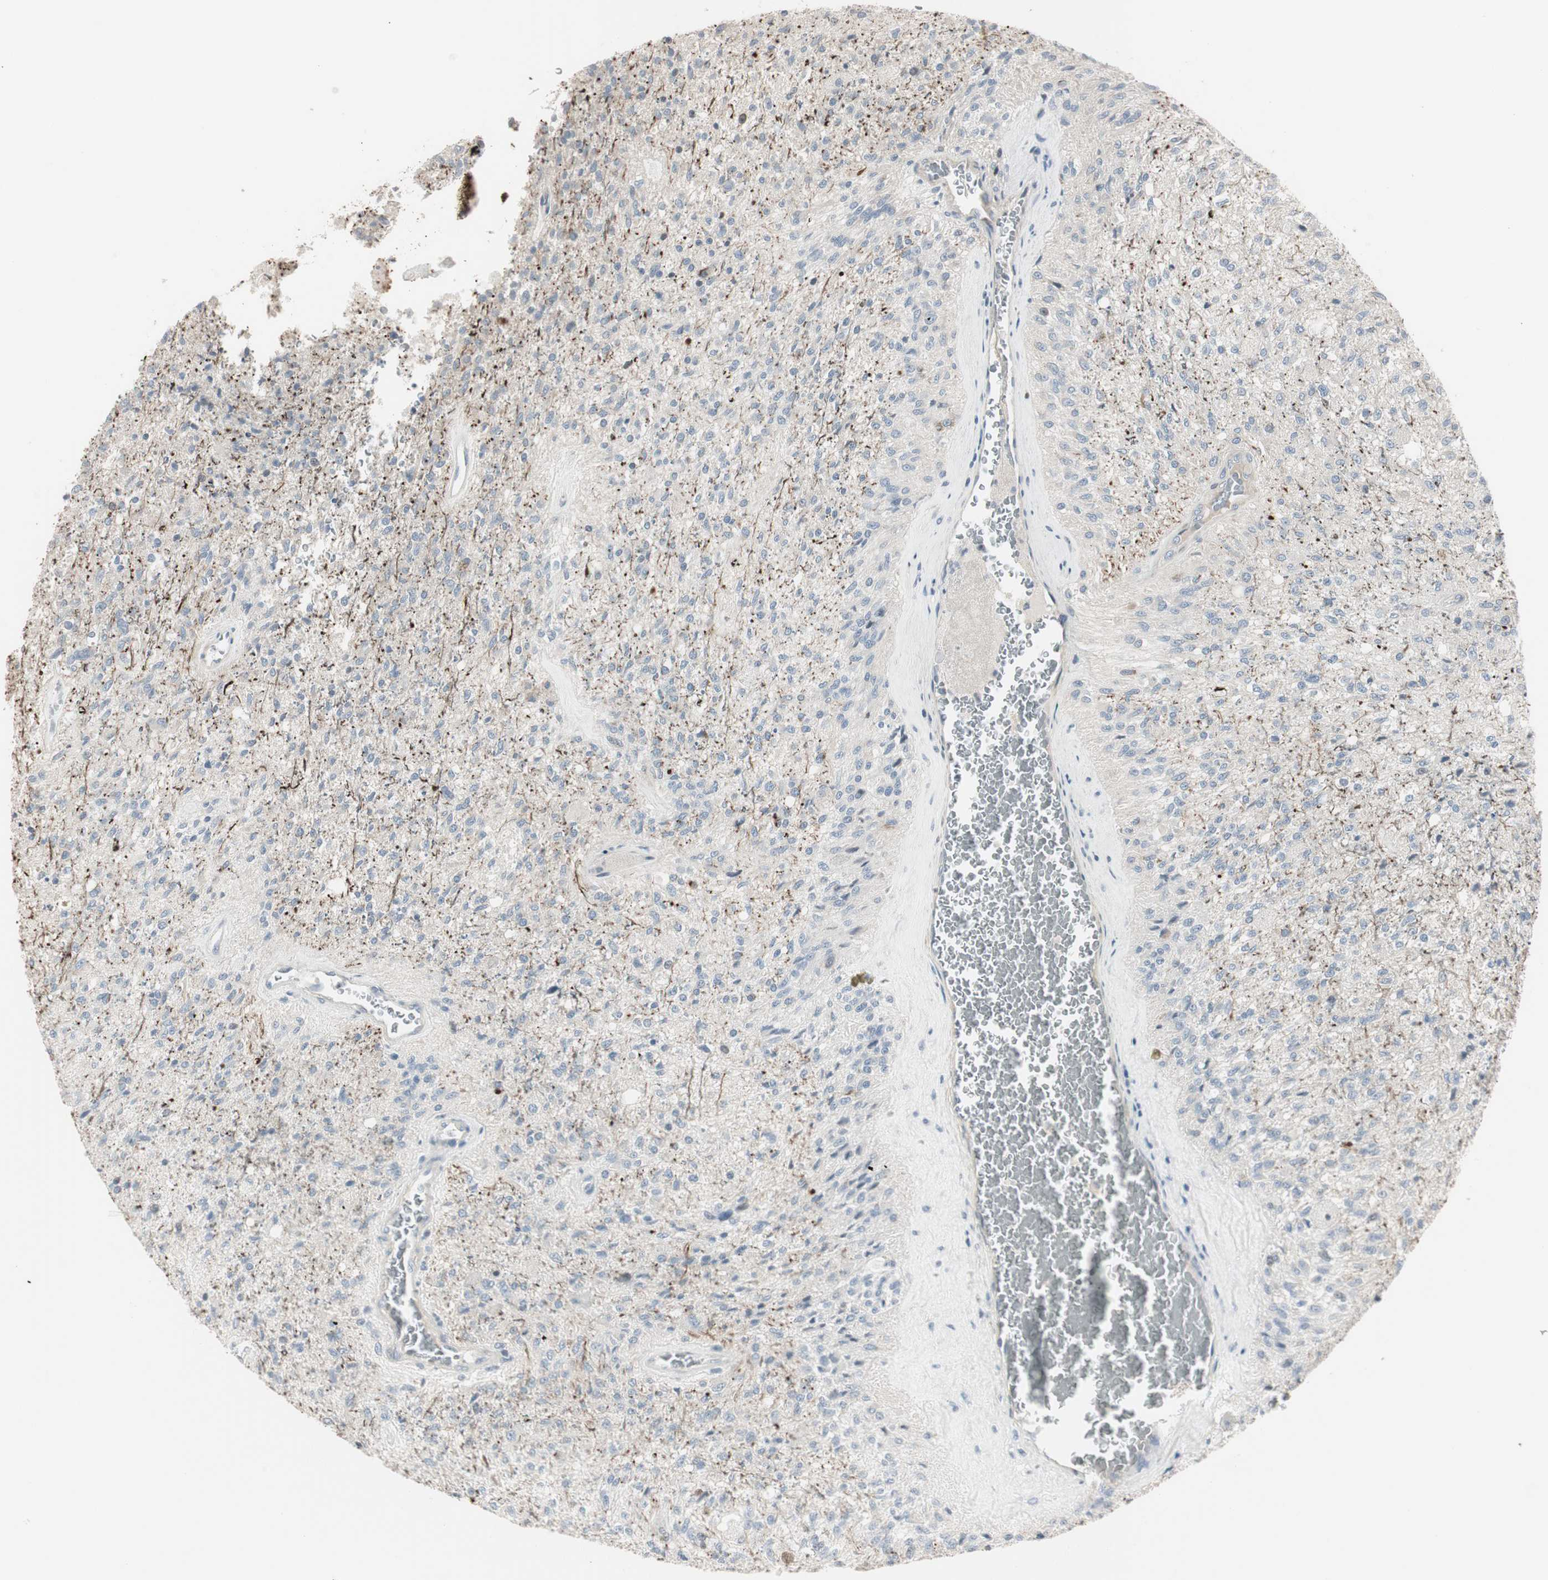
{"staining": {"intensity": "negative", "quantity": "none", "location": "none"}, "tissue": "glioma", "cell_type": "Tumor cells", "image_type": "cancer", "snomed": [{"axis": "morphology", "description": "Normal tissue, NOS"}, {"axis": "morphology", "description": "Glioma, malignant, High grade"}, {"axis": "topography", "description": "Cerebral cortex"}], "caption": "Immunohistochemistry image of neoplastic tissue: human high-grade glioma (malignant) stained with DAB (3,3'-diaminobenzidine) demonstrates no significant protein expression in tumor cells.", "gene": "DMPK", "patient": {"sex": "male", "age": 77}}